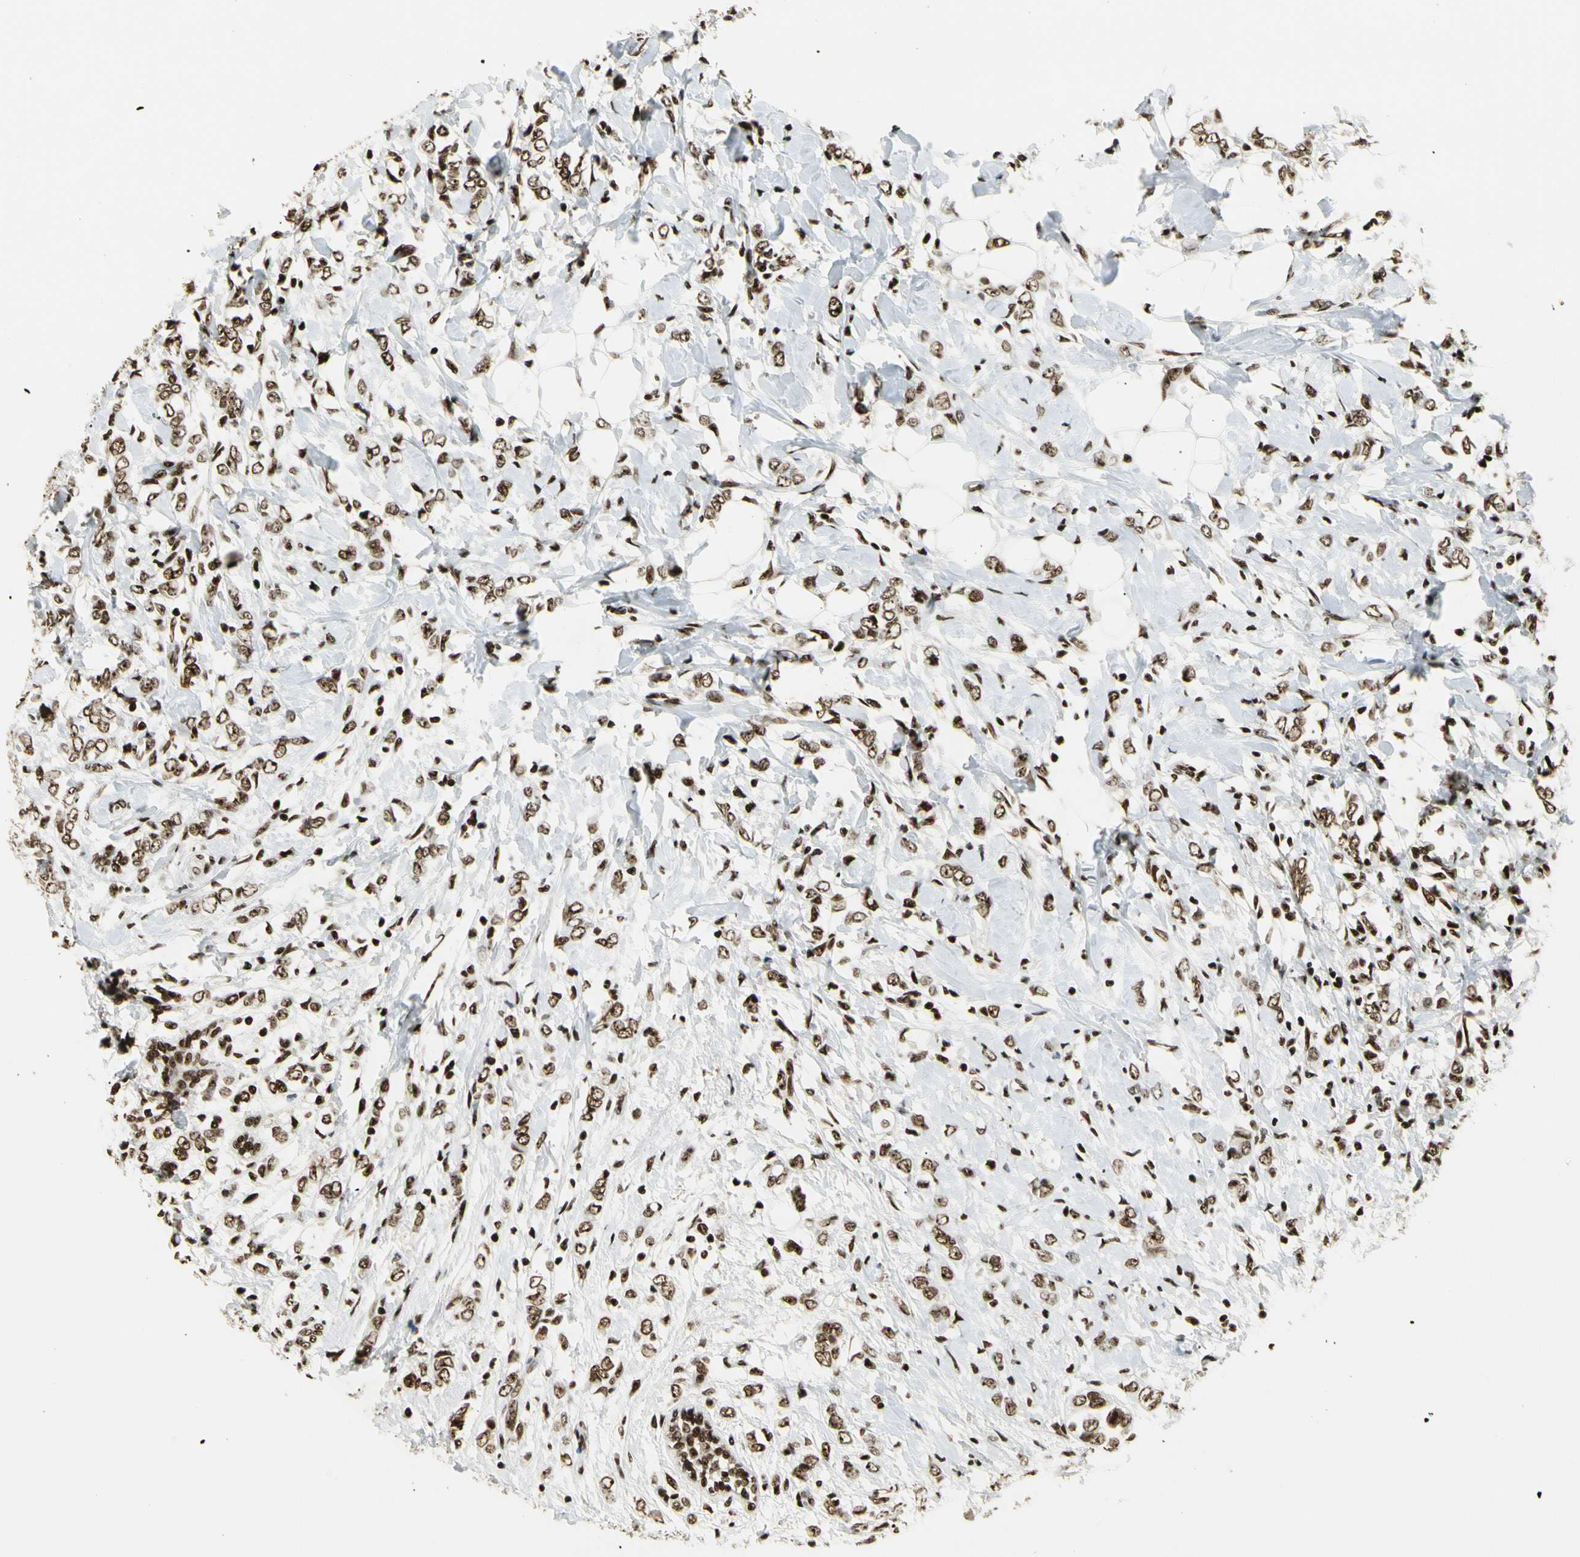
{"staining": {"intensity": "strong", "quantity": ">75%", "location": "nuclear"}, "tissue": "breast cancer", "cell_type": "Tumor cells", "image_type": "cancer", "snomed": [{"axis": "morphology", "description": "Normal tissue, NOS"}, {"axis": "morphology", "description": "Lobular carcinoma"}, {"axis": "topography", "description": "Breast"}], "caption": "An immunohistochemistry micrograph of tumor tissue is shown. Protein staining in brown shows strong nuclear positivity in breast cancer within tumor cells. (IHC, brightfield microscopy, high magnification).", "gene": "UBTF", "patient": {"sex": "female", "age": 47}}